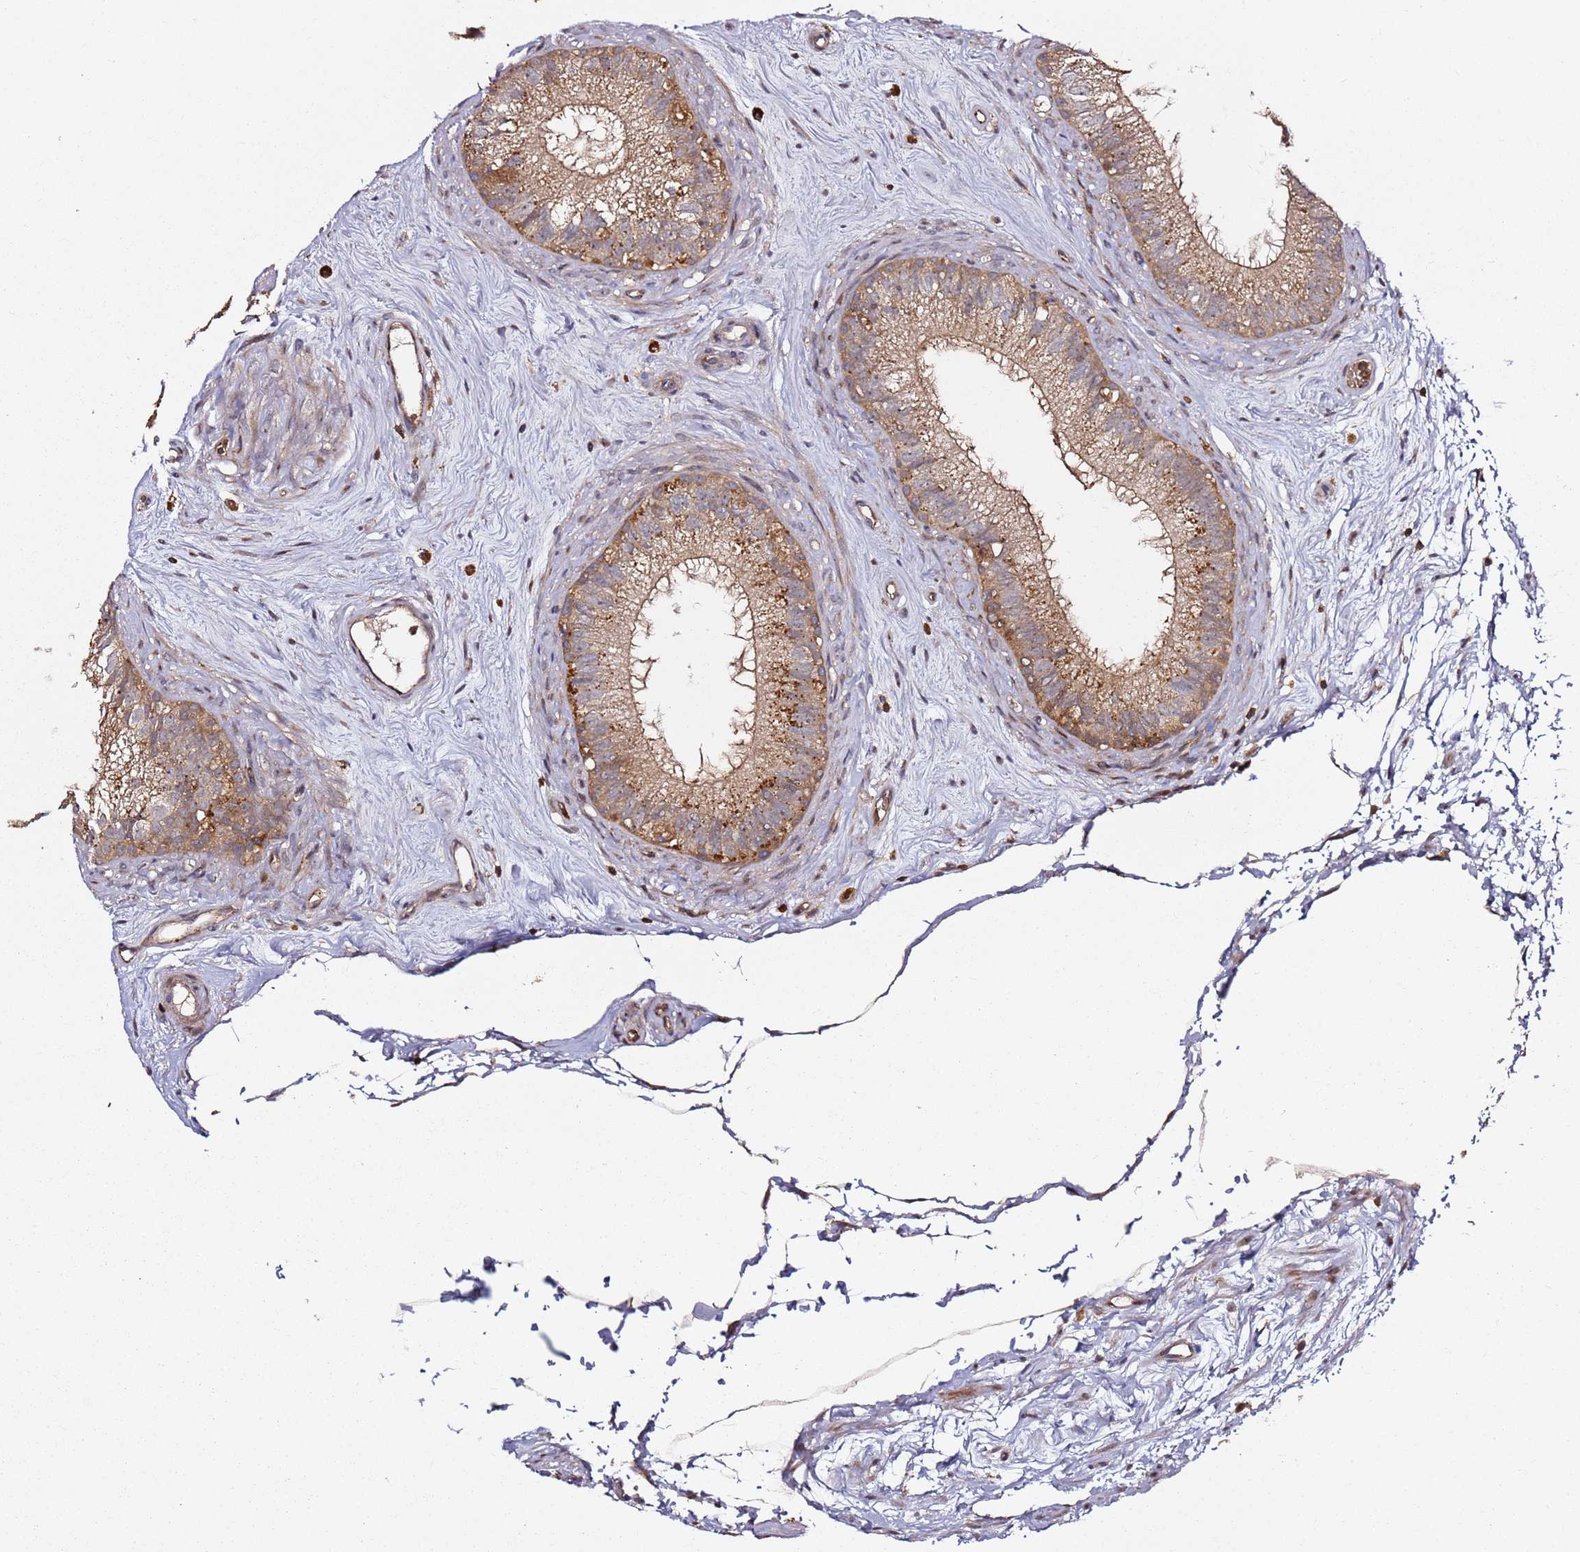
{"staining": {"intensity": "moderate", "quantity": "25%-75%", "location": "cytoplasmic/membranous"}, "tissue": "epididymis", "cell_type": "Glandular cells", "image_type": "normal", "snomed": [{"axis": "morphology", "description": "Normal tissue, NOS"}, {"axis": "topography", "description": "Epididymis"}], "caption": "Human epididymis stained for a protein (brown) shows moderate cytoplasmic/membranous positive staining in about 25%-75% of glandular cells.", "gene": "PRMT7", "patient": {"sex": "male", "age": 71}}